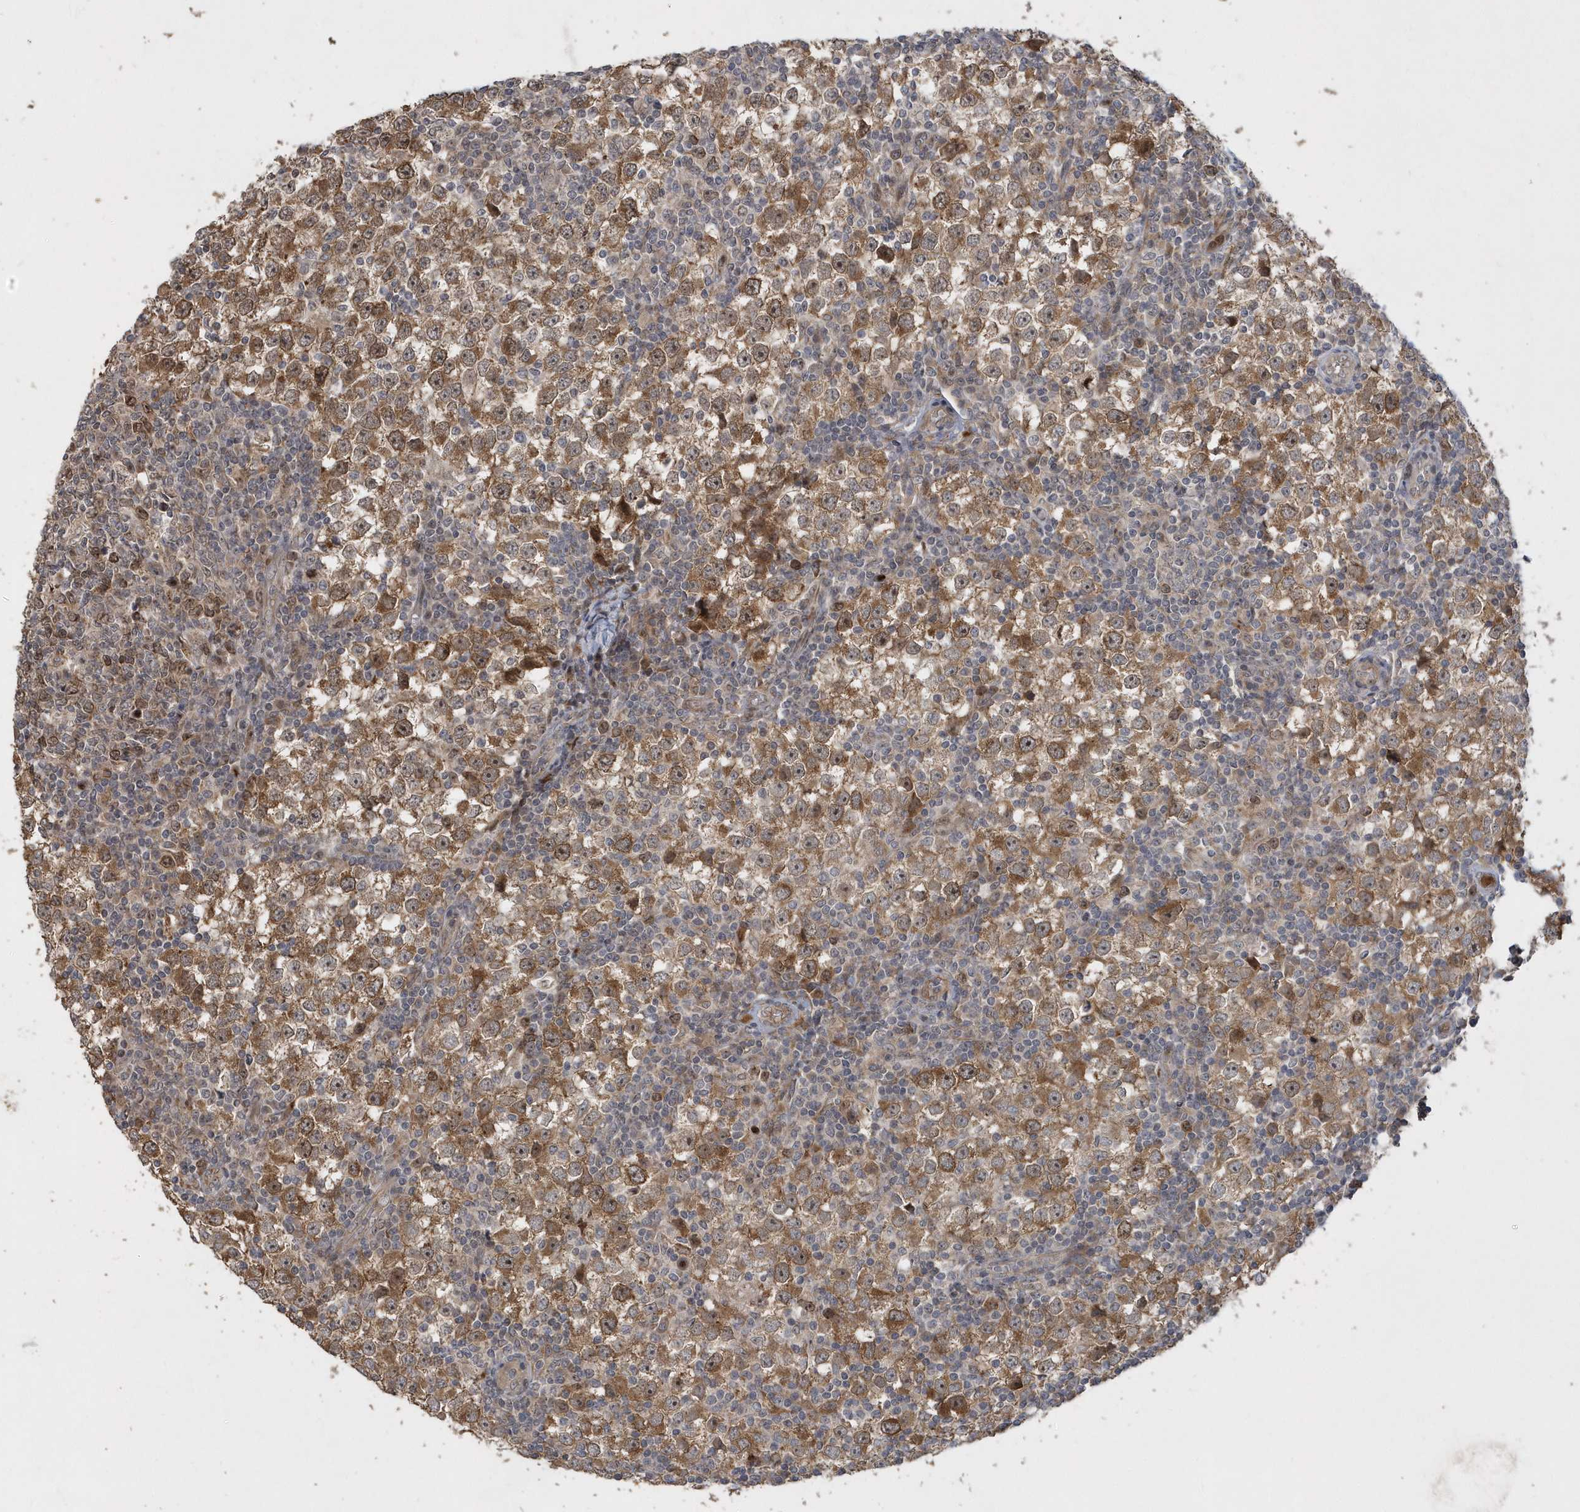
{"staining": {"intensity": "moderate", "quantity": "25%-75%", "location": "cytoplasmic/membranous,nuclear"}, "tissue": "testis cancer", "cell_type": "Tumor cells", "image_type": "cancer", "snomed": [{"axis": "morphology", "description": "Seminoma, NOS"}, {"axis": "topography", "description": "Testis"}], "caption": "This histopathology image displays immunohistochemistry staining of human testis cancer (seminoma), with medium moderate cytoplasmic/membranous and nuclear positivity in approximately 25%-75% of tumor cells.", "gene": "TRAIP", "patient": {"sex": "male", "age": 65}}